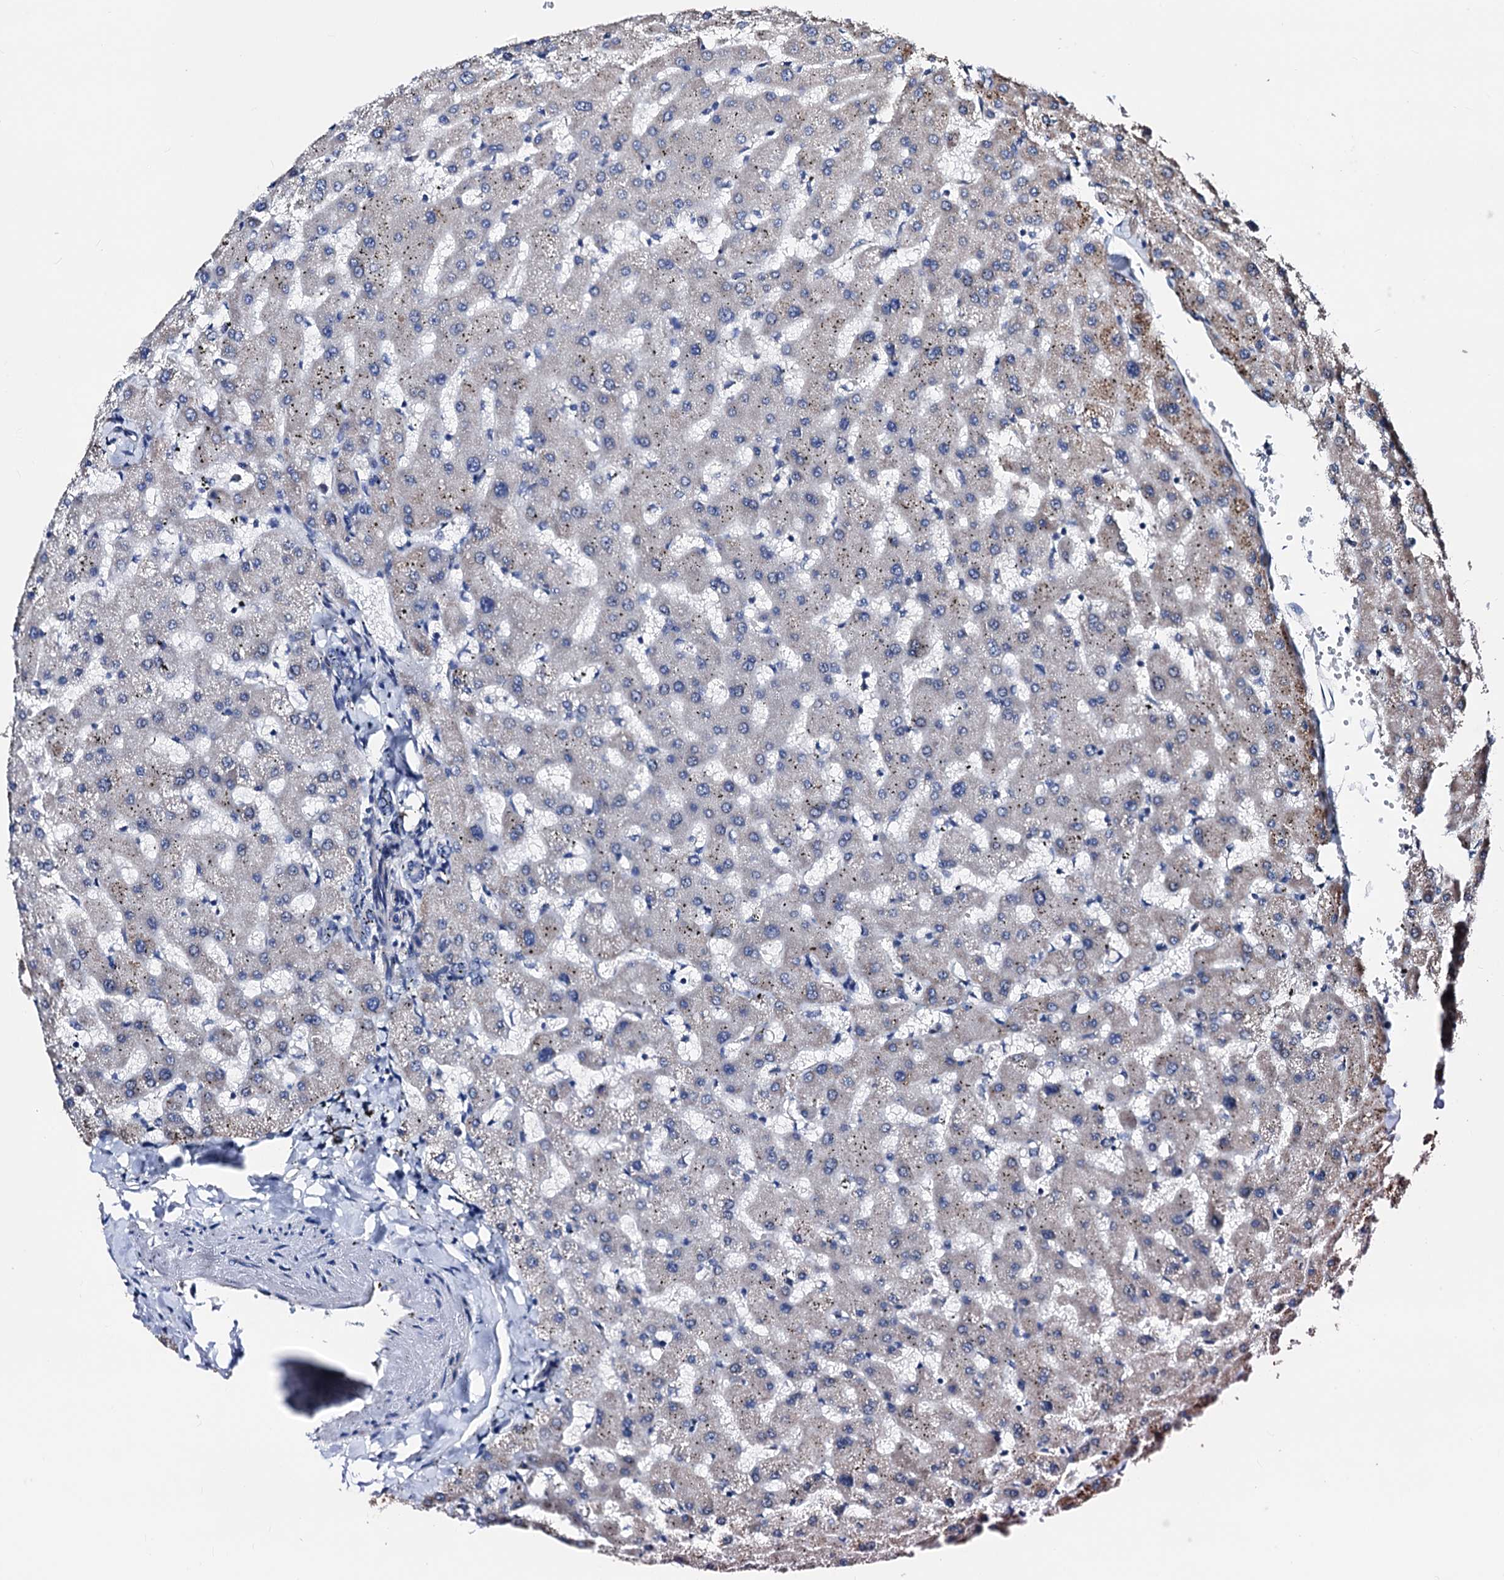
{"staining": {"intensity": "negative", "quantity": "none", "location": "none"}, "tissue": "liver", "cell_type": "Cholangiocytes", "image_type": "normal", "snomed": [{"axis": "morphology", "description": "Normal tissue, NOS"}, {"axis": "topography", "description": "Liver"}], "caption": "Immunohistochemistry micrograph of unremarkable liver stained for a protein (brown), which reveals no positivity in cholangiocytes. (DAB (3,3'-diaminobenzidine) immunohistochemistry, high magnification).", "gene": "AKAP11", "patient": {"sex": "female", "age": 63}}